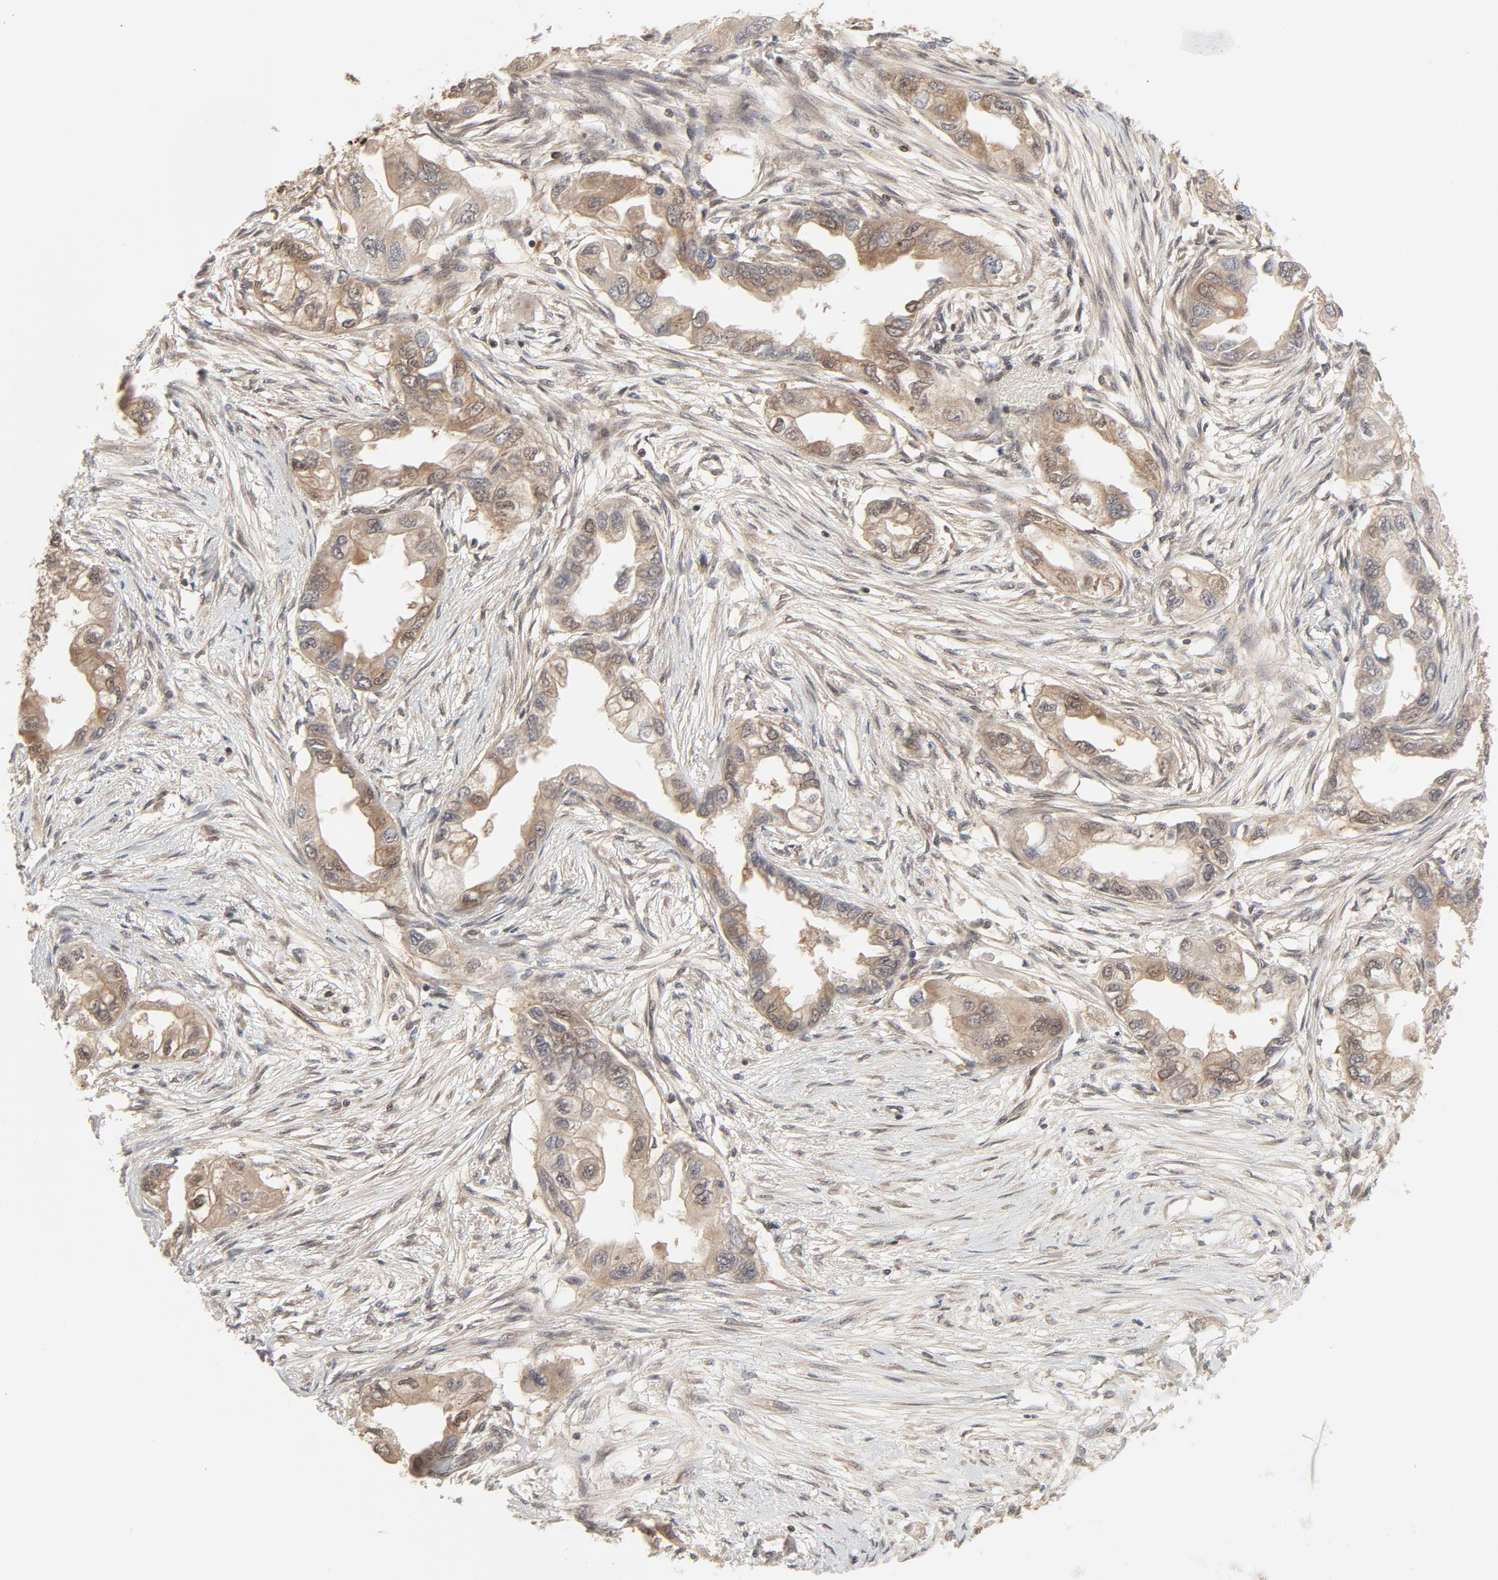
{"staining": {"intensity": "weak", "quantity": ">75%", "location": "cytoplasmic/membranous,nuclear"}, "tissue": "endometrial cancer", "cell_type": "Tumor cells", "image_type": "cancer", "snomed": [{"axis": "morphology", "description": "Adenocarcinoma, NOS"}, {"axis": "topography", "description": "Endometrium"}], "caption": "Endometrial adenocarcinoma stained with a brown dye displays weak cytoplasmic/membranous and nuclear positive positivity in about >75% of tumor cells.", "gene": "NEDD8", "patient": {"sex": "female", "age": 67}}